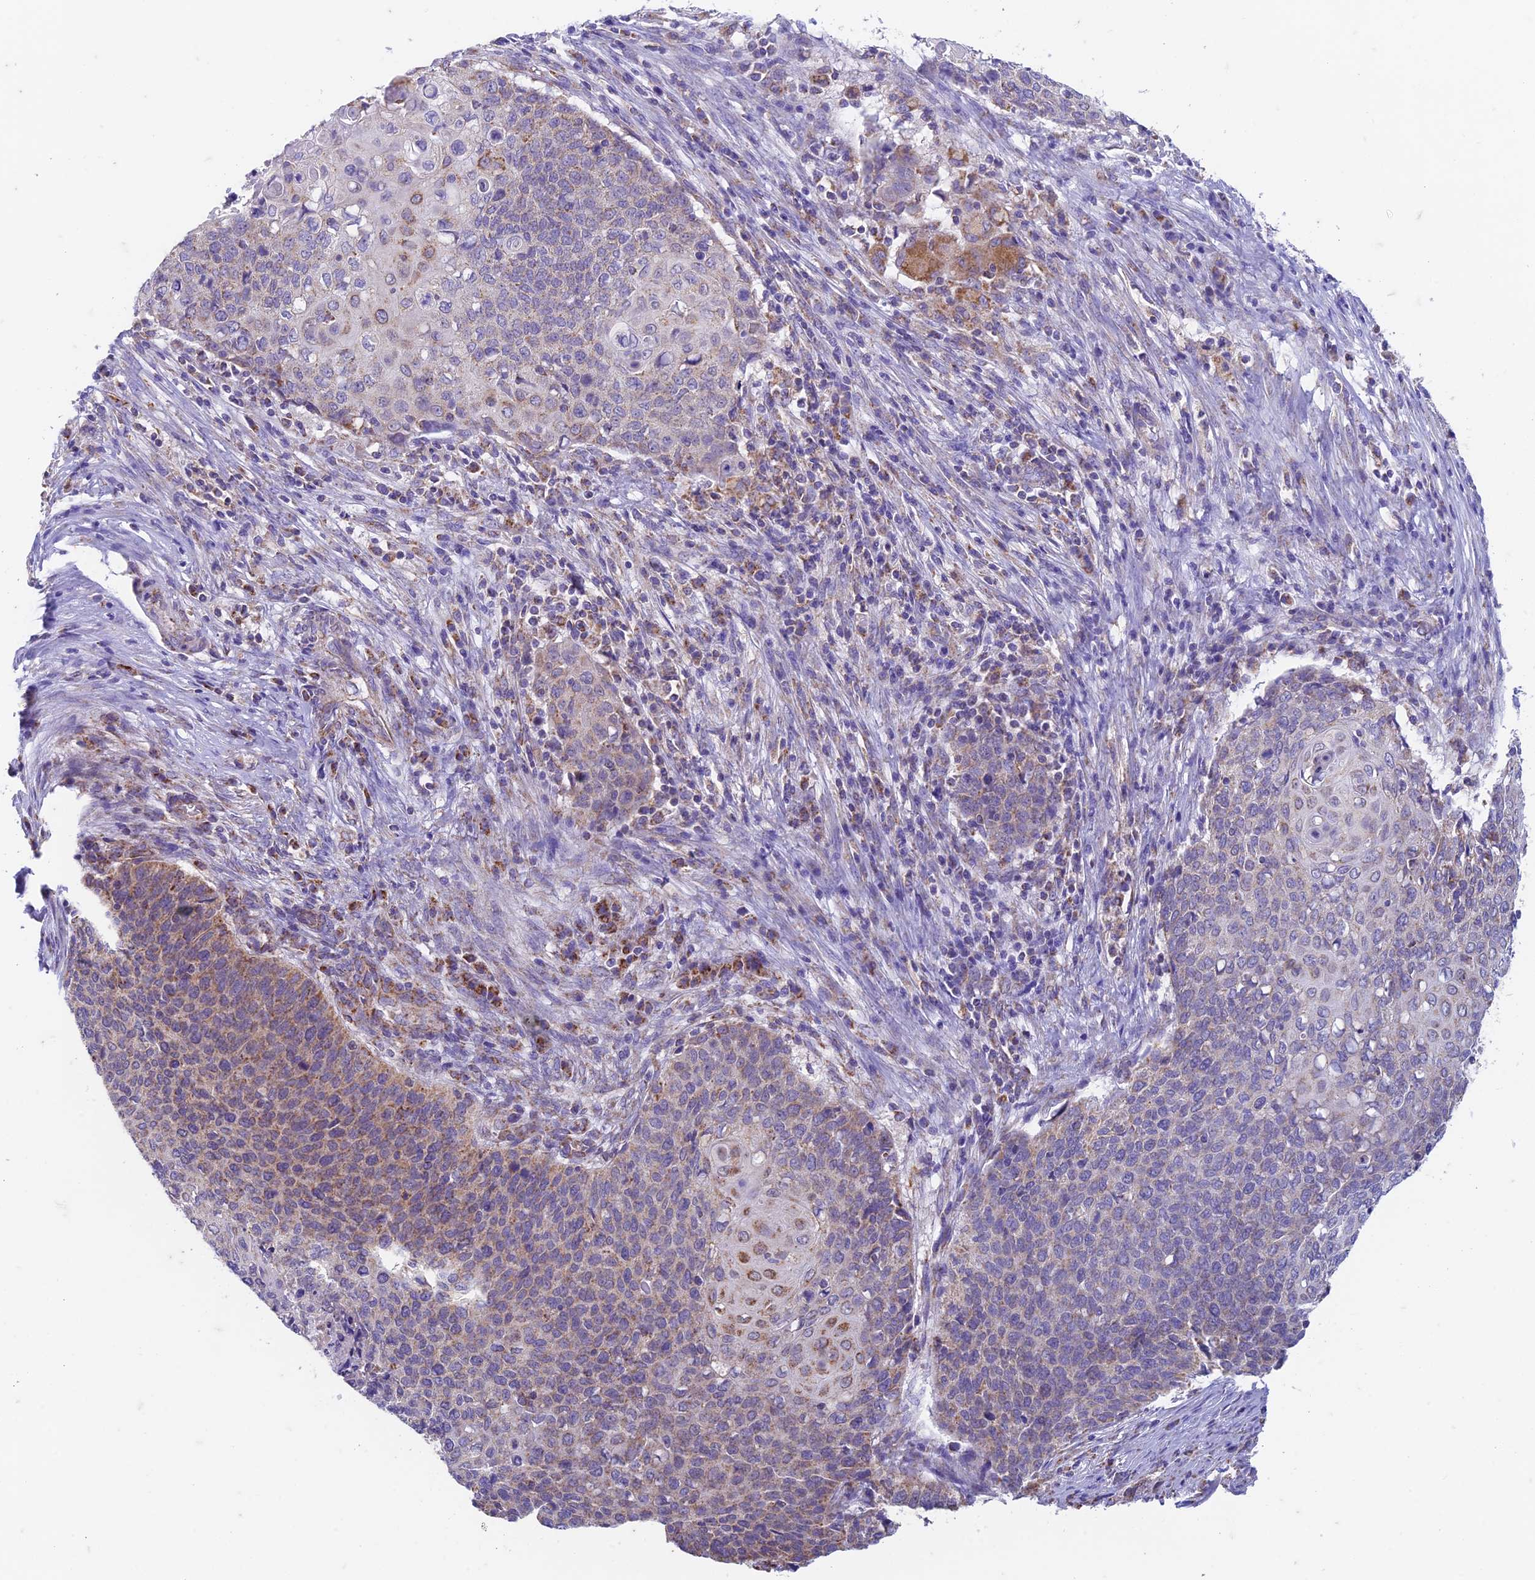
{"staining": {"intensity": "weak", "quantity": "25%-75%", "location": "cytoplasmic/membranous"}, "tissue": "cervical cancer", "cell_type": "Tumor cells", "image_type": "cancer", "snomed": [{"axis": "morphology", "description": "Squamous cell carcinoma, NOS"}, {"axis": "topography", "description": "Cervix"}], "caption": "A high-resolution micrograph shows immunohistochemistry staining of cervical cancer, which displays weak cytoplasmic/membranous expression in about 25%-75% of tumor cells. (Brightfield microscopy of DAB IHC at high magnification).", "gene": "ZNF181", "patient": {"sex": "female", "age": 39}}